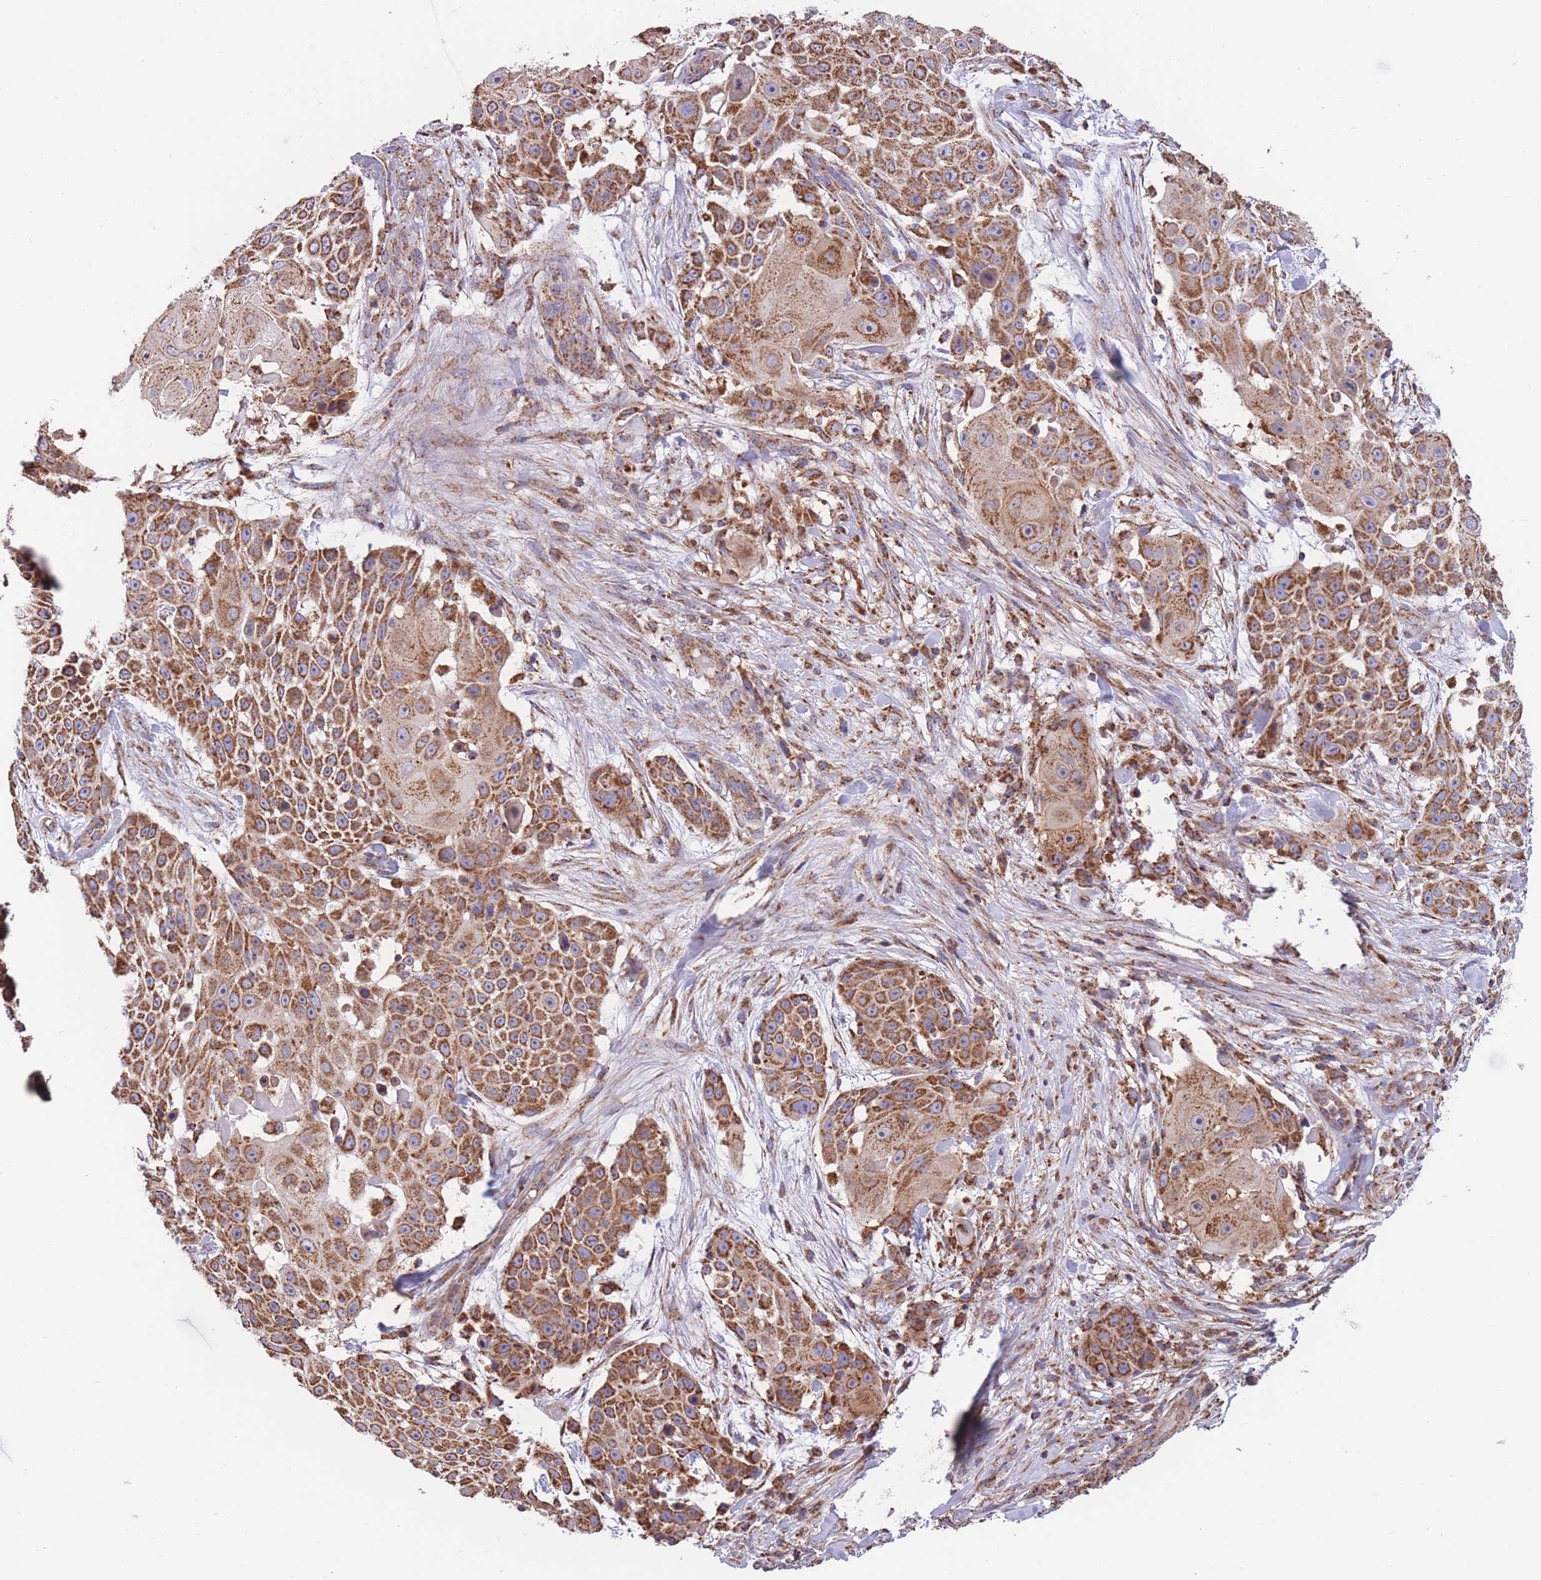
{"staining": {"intensity": "strong", "quantity": ">75%", "location": "cytoplasmic/membranous"}, "tissue": "skin cancer", "cell_type": "Tumor cells", "image_type": "cancer", "snomed": [{"axis": "morphology", "description": "Squamous cell carcinoma, NOS"}, {"axis": "topography", "description": "Skin"}], "caption": "DAB (3,3'-diaminobenzidine) immunohistochemical staining of skin squamous cell carcinoma exhibits strong cytoplasmic/membranous protein staining in about >75% of tumor cells. The protein of interest is shown in brown color, while the nuclei are stained blue.", "gene": "FKBP8", "patient": {"sex": "female", "age": 86}}